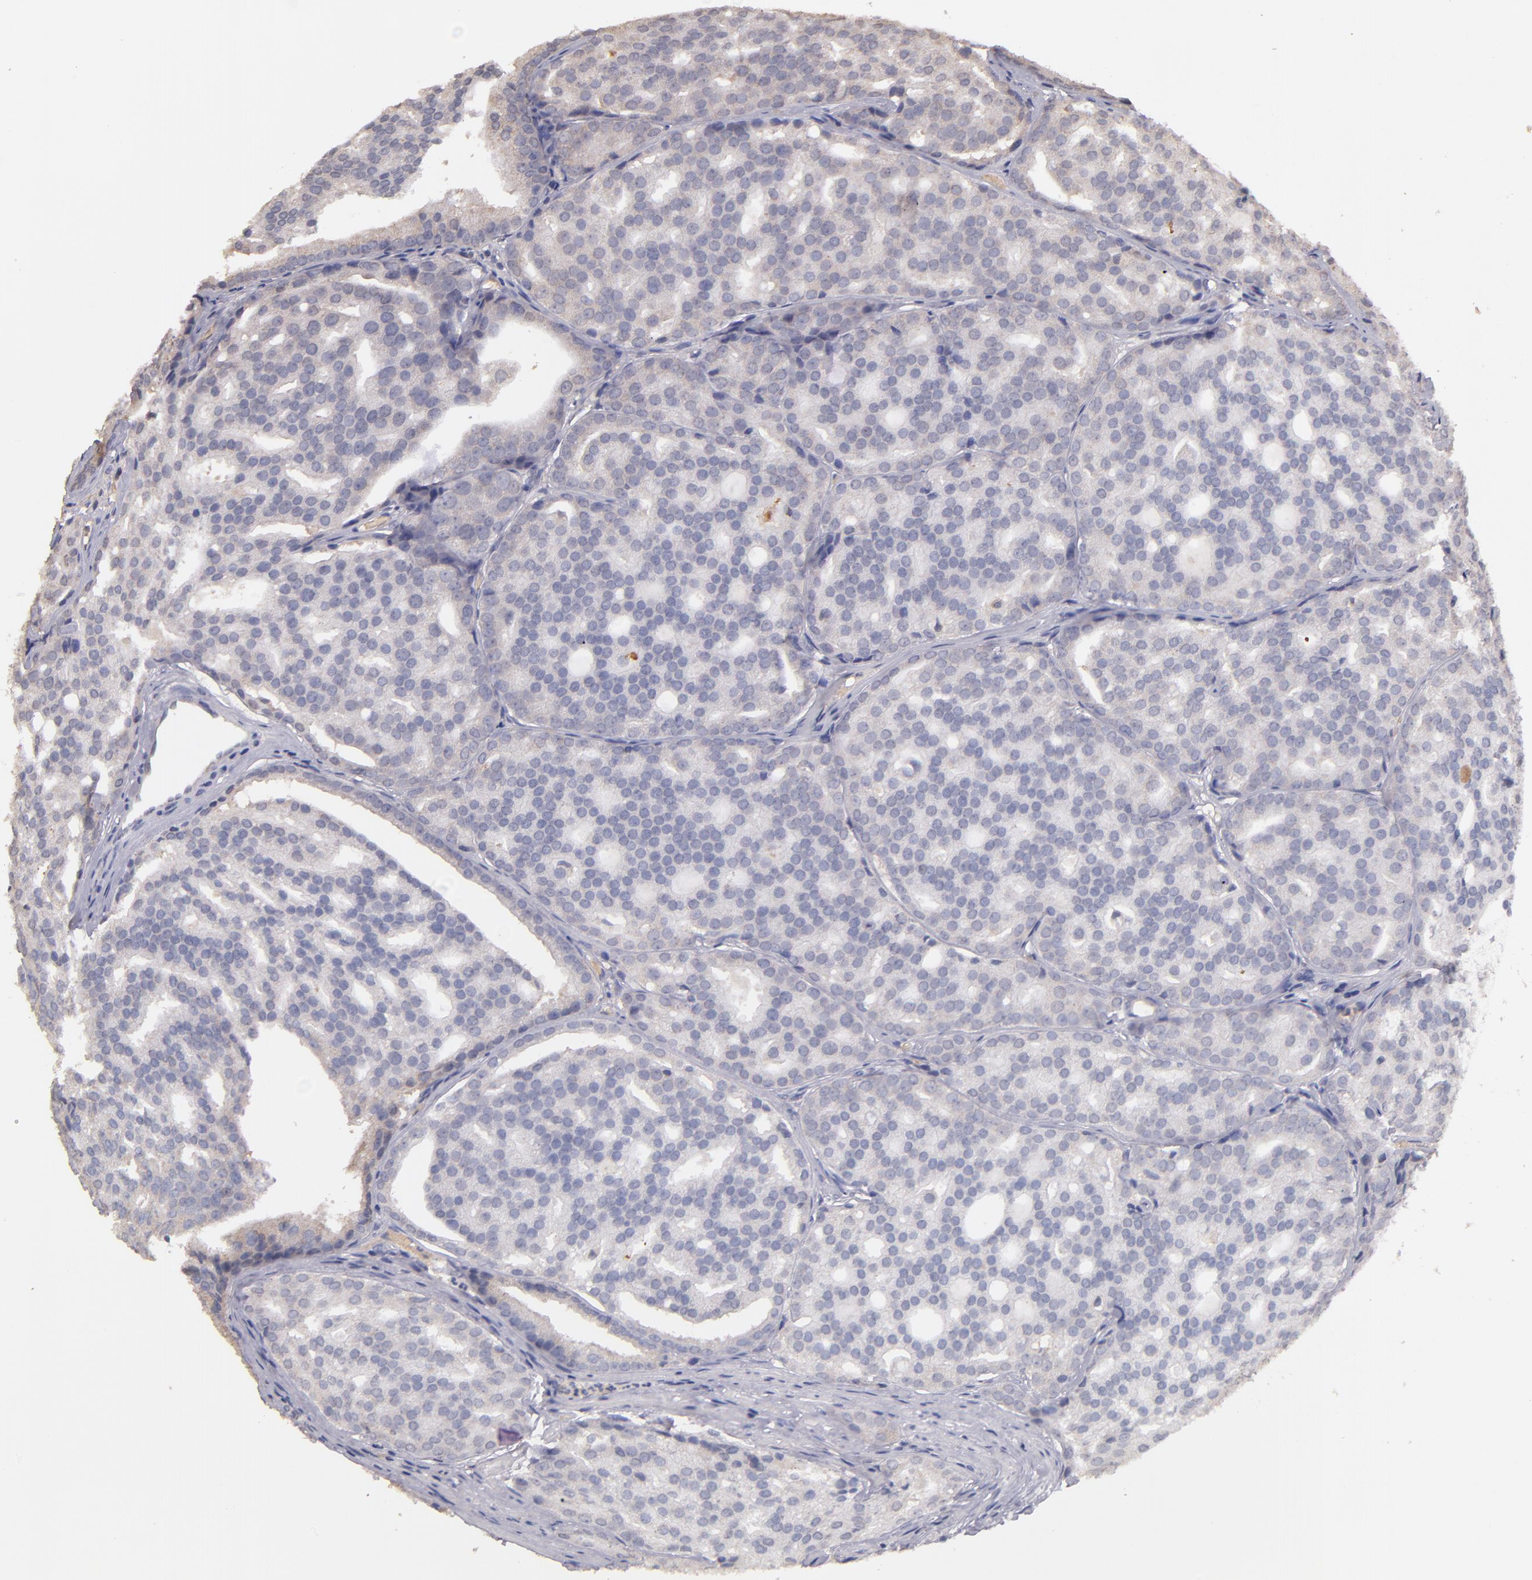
{"staining": {"intensity": "weak", "quantity": "<25%", "location": "cytoplasmic/membranous"}, "tissue": "prostate cancer", "cell_type": "Tumor cells", "image_type": "cancer", "snomed": [{"axis": "morphology", "description": "Adenocarcinoma, High grade"}, {"axis": "topography", "description": "Prostate"}], "caption": "High magnification brightfield microscopy of prostate adenocarcinoma (high-grade) stained with DAB (3,3'-diaminobenzidine) (brown) and counterstained with hematoxylin (blue): tumor cells show no significant expression.", "gene": "SERPINC1", "patient": {"sex": "male", "age": 64}}